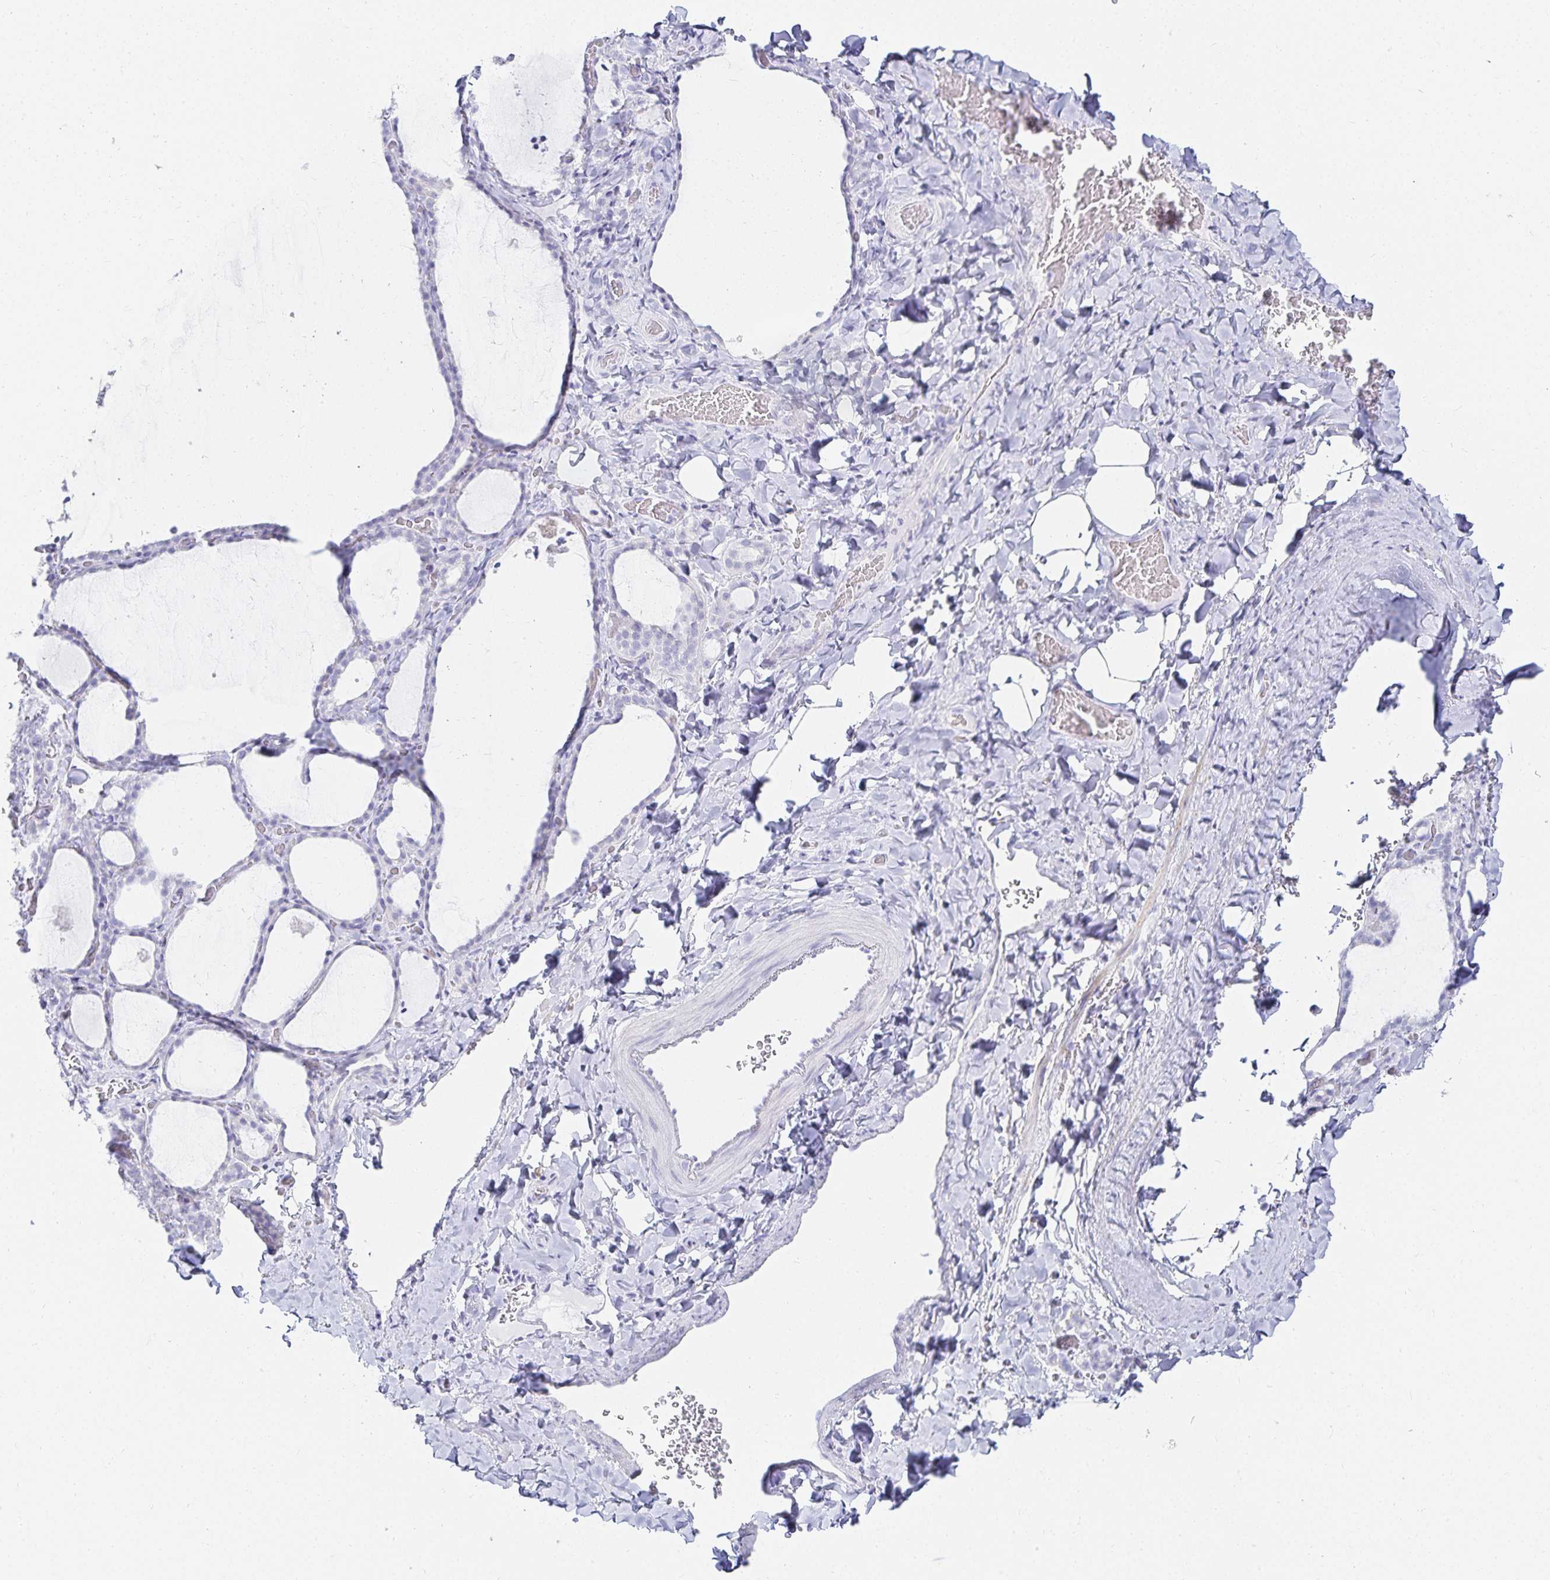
{"staining": {"intensity": "negative", "quantity": "none", "location": "none"}, "tissue": "thyroid gland", "cell_type": "Glandular cells", "image_type": "normal", "snomed": [{"axis": "morphology", "description": "Normal tissue, NOS"}, {"axis": "topography", "description": "Thyroid gland"}], "caption": "A high-resolution histopathology image shows immunohistochemistry staining of benign thyroid gland, which displays no significant expression in glandular cells.", "gene": "GP2", "patient": {"sex": "female", "age": 22}}